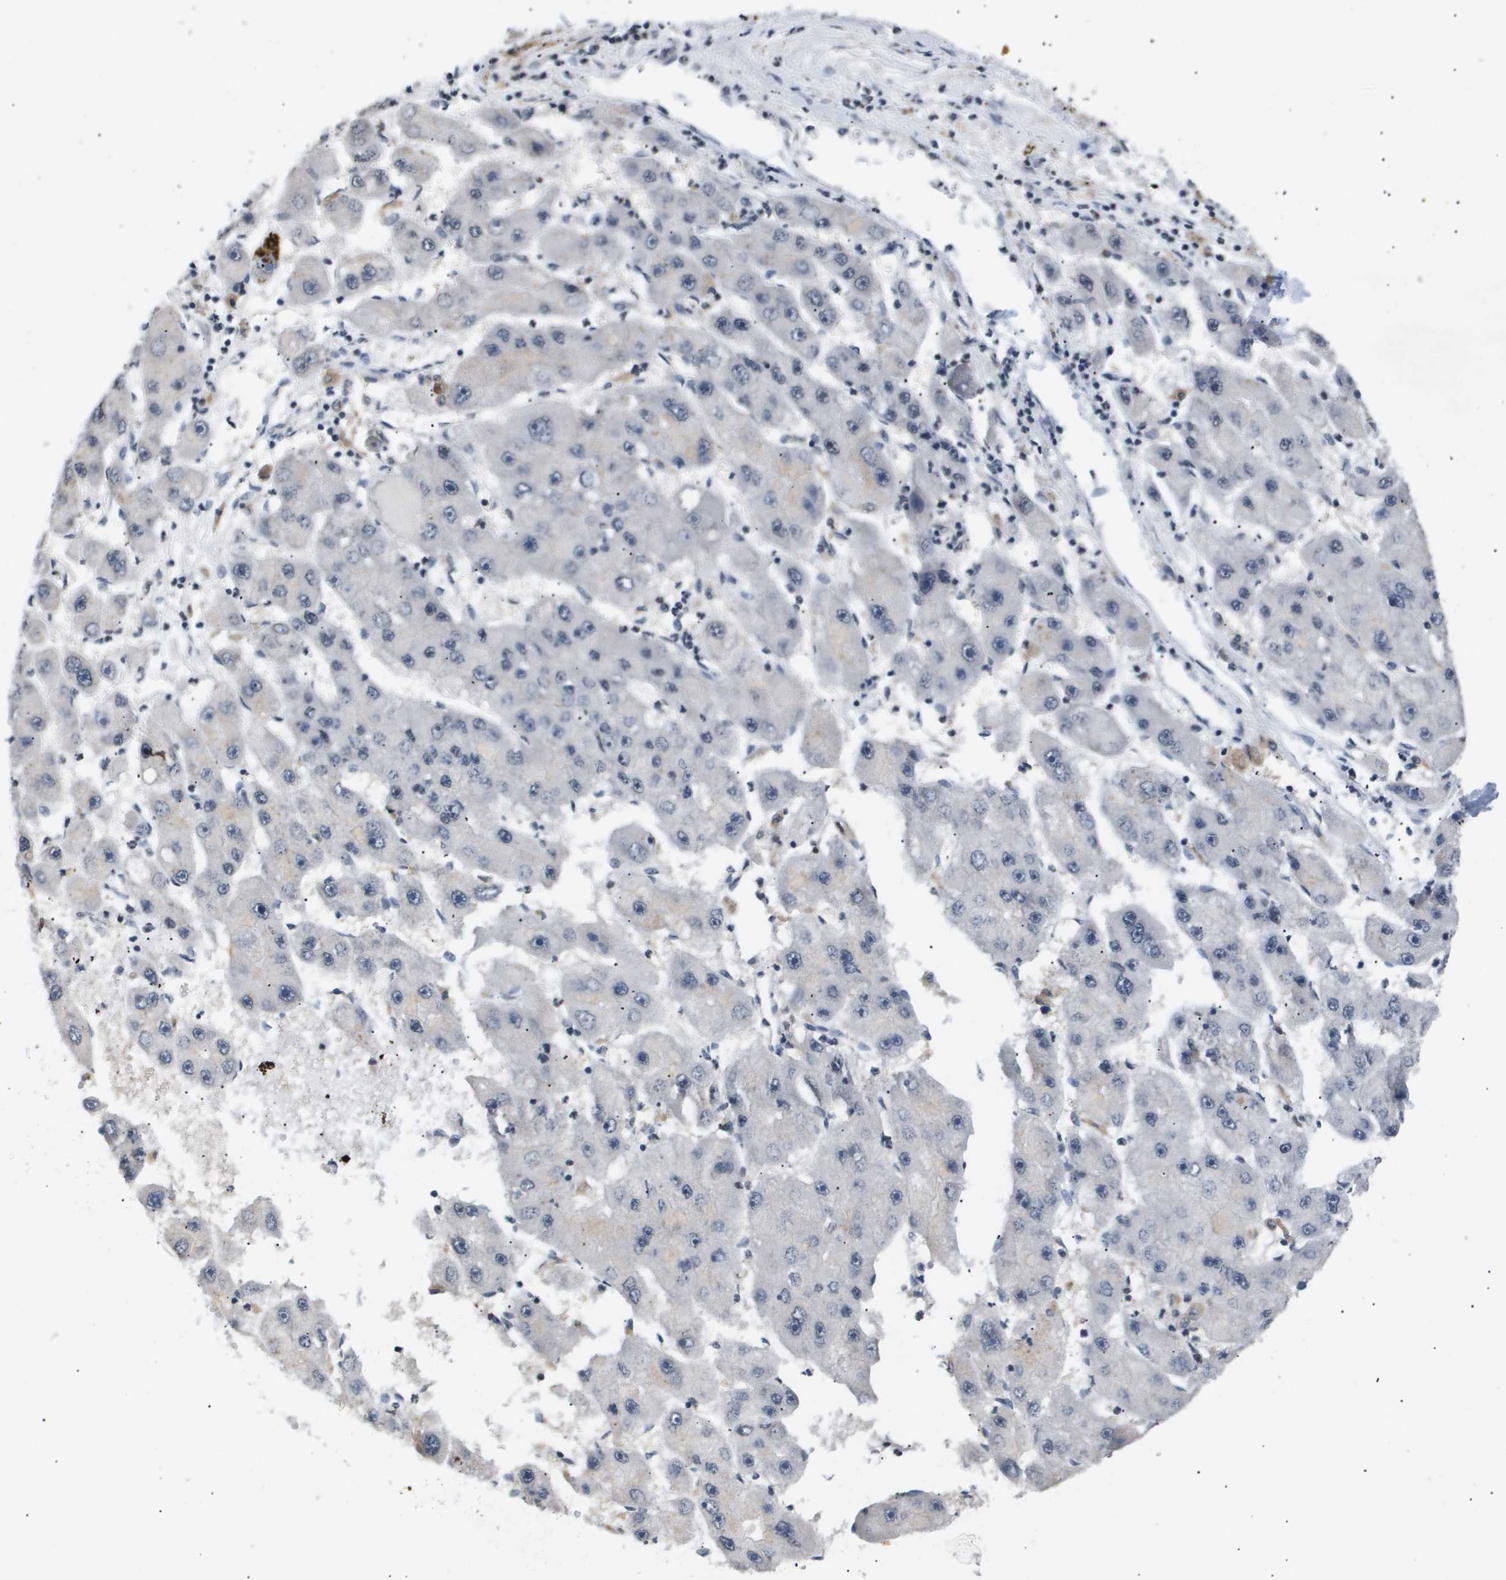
{"staining": {"intensity": "negative", "quantity": "none", "location": "none"}, "tissue": "liver cancer", "cell_type": "Tumor cells", "image_type": "cancer", "snomed": [{"axis": "morphology", "description": "Carcinoma, Hepatocellular, NOS"}, {"axis": "topography", "description": "Liver"}], "caption": "DAB immunohistochemical staining of liver hepatocellular carcinoma displays no significant staining in tumor cells.", "gene": "ANAPC2", "patient": {"sex": "female", "age": 61}}